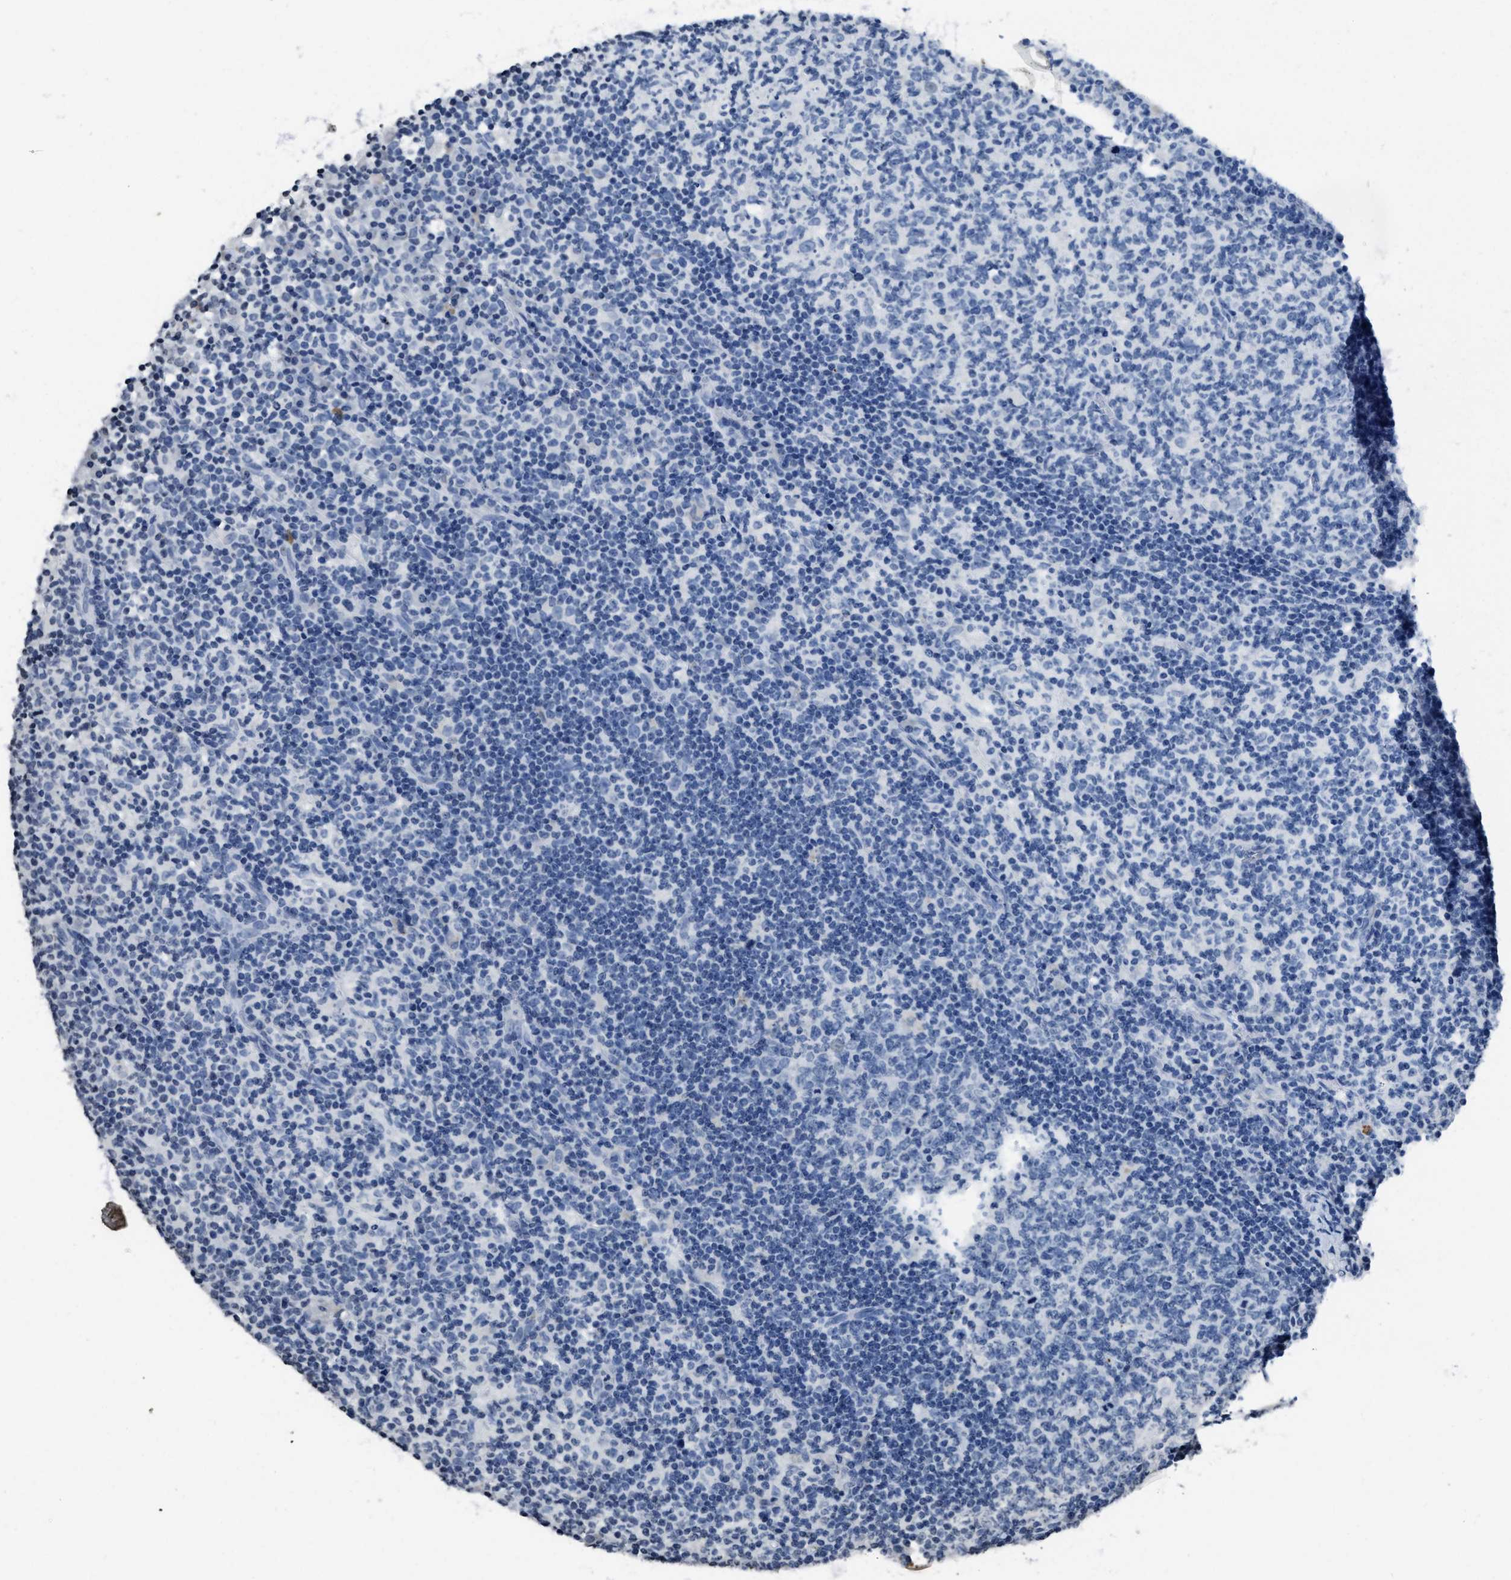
{"staining": {"intensity": "negative", "quantity": "none", "location": "none"}, "tissue": "lymph node", "cell_type": "Germinal center cells", "image_type": "normal", "snomed": [{"axis": "morphology", "description": "Normal tissue, NOS"}, {"axis": "morphology", "description": "Inflammation, NOS"}, {"axis": "topography", "description": "Lymph node"}], "caption": "This is an IHC image of unremarkable human lymph node. There is no expression in germinal center cells.", "gene": "ITGA2B", "patient": {"sex": "male", "age": 55}}